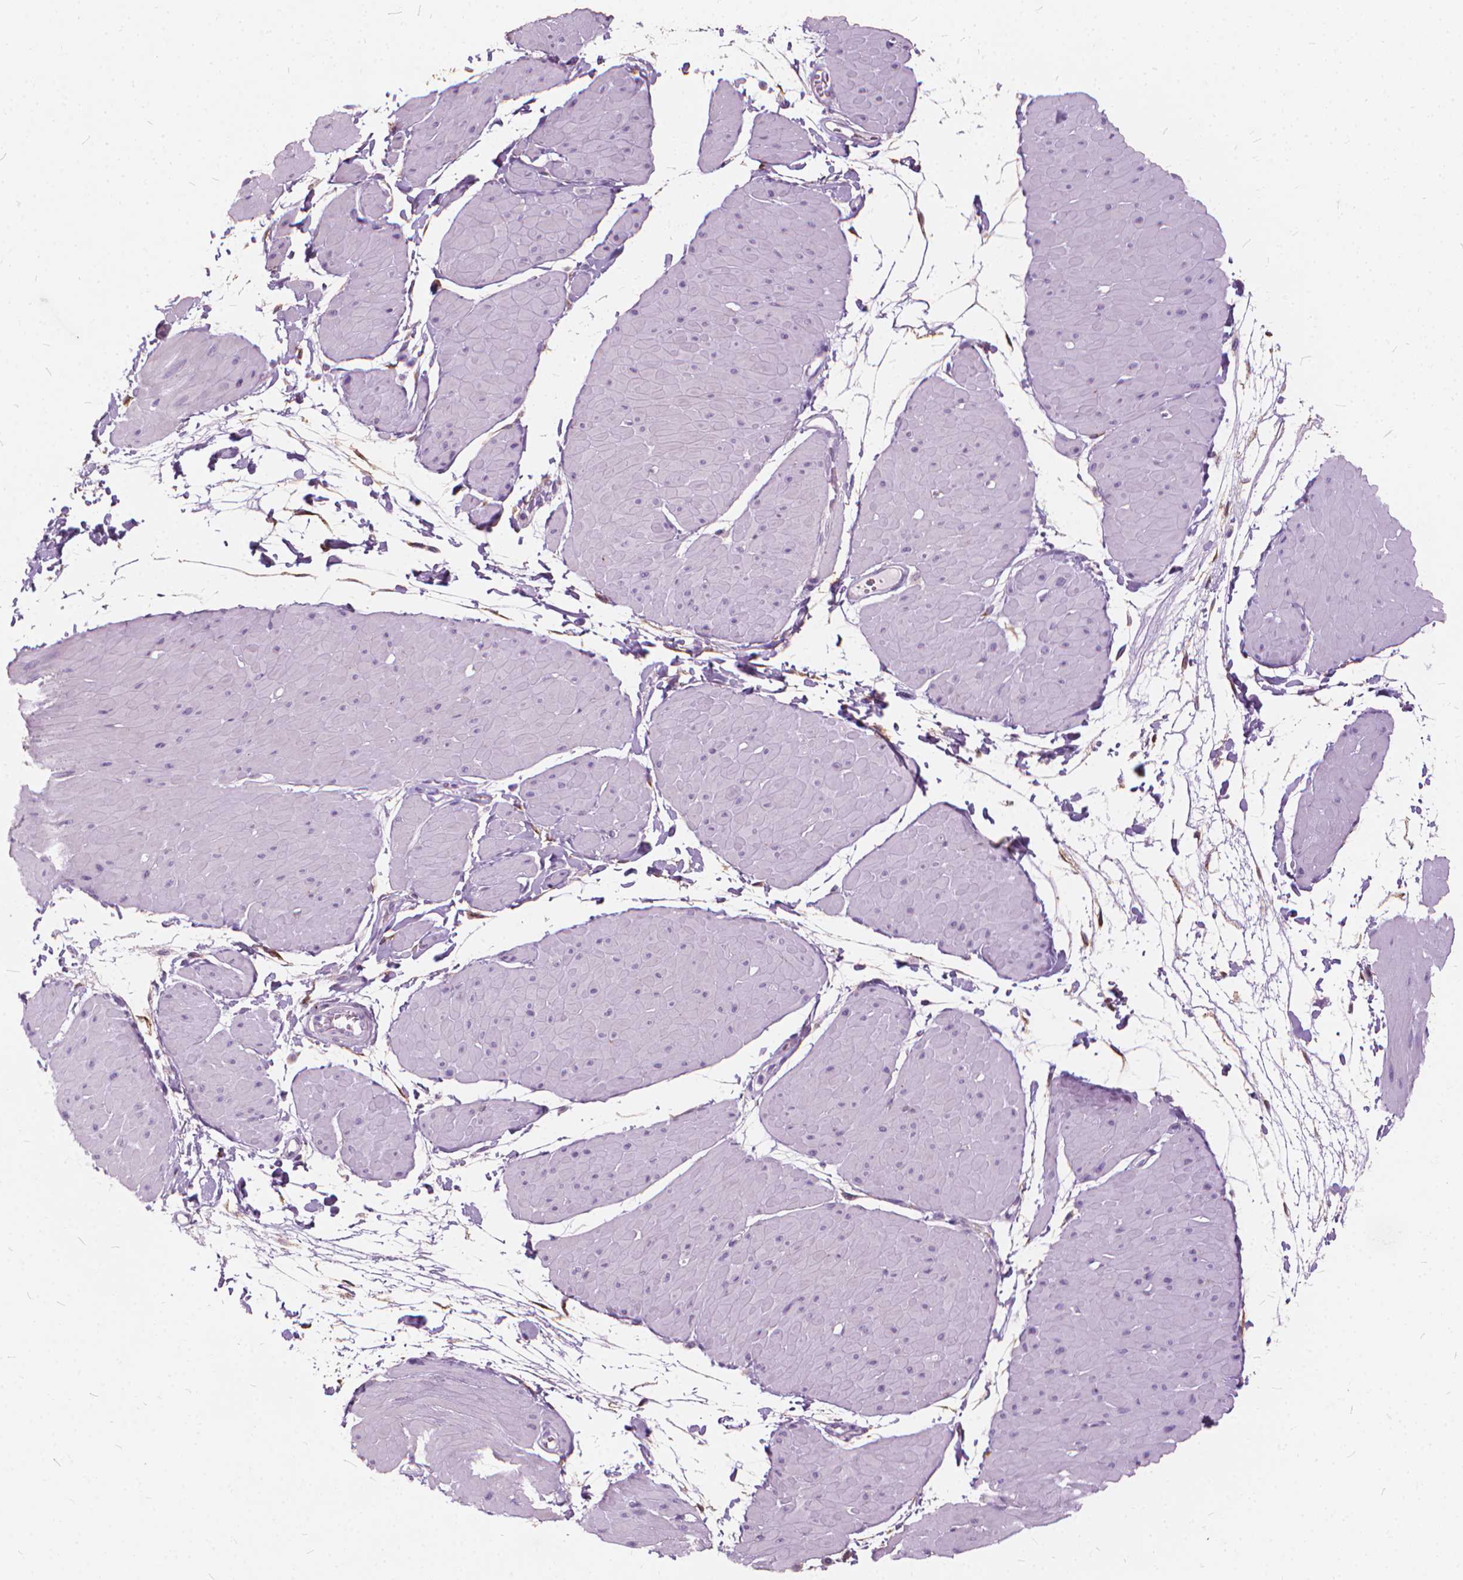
{"staining": {"intensity": "negative", "quantity": "none", "location": "none"}, "tissue": "adipose tissue", "cell_type": "Adipocytes", "image_type": "normal", "snomed": [{"axis": "morphology", "description": "Normal tissue, NOS"}, {"axis": "topography", "description": "Smooth muscle"}, {"axis": "topography", "description": "Peripheral nerve tissue"}], "caption": "DAB immunohistochemical staining of benign human adipose tissue exhibits no significant expression in adipocytes.", "gene": "DNM1", "patient": {"sex": "male", "age": 58}}